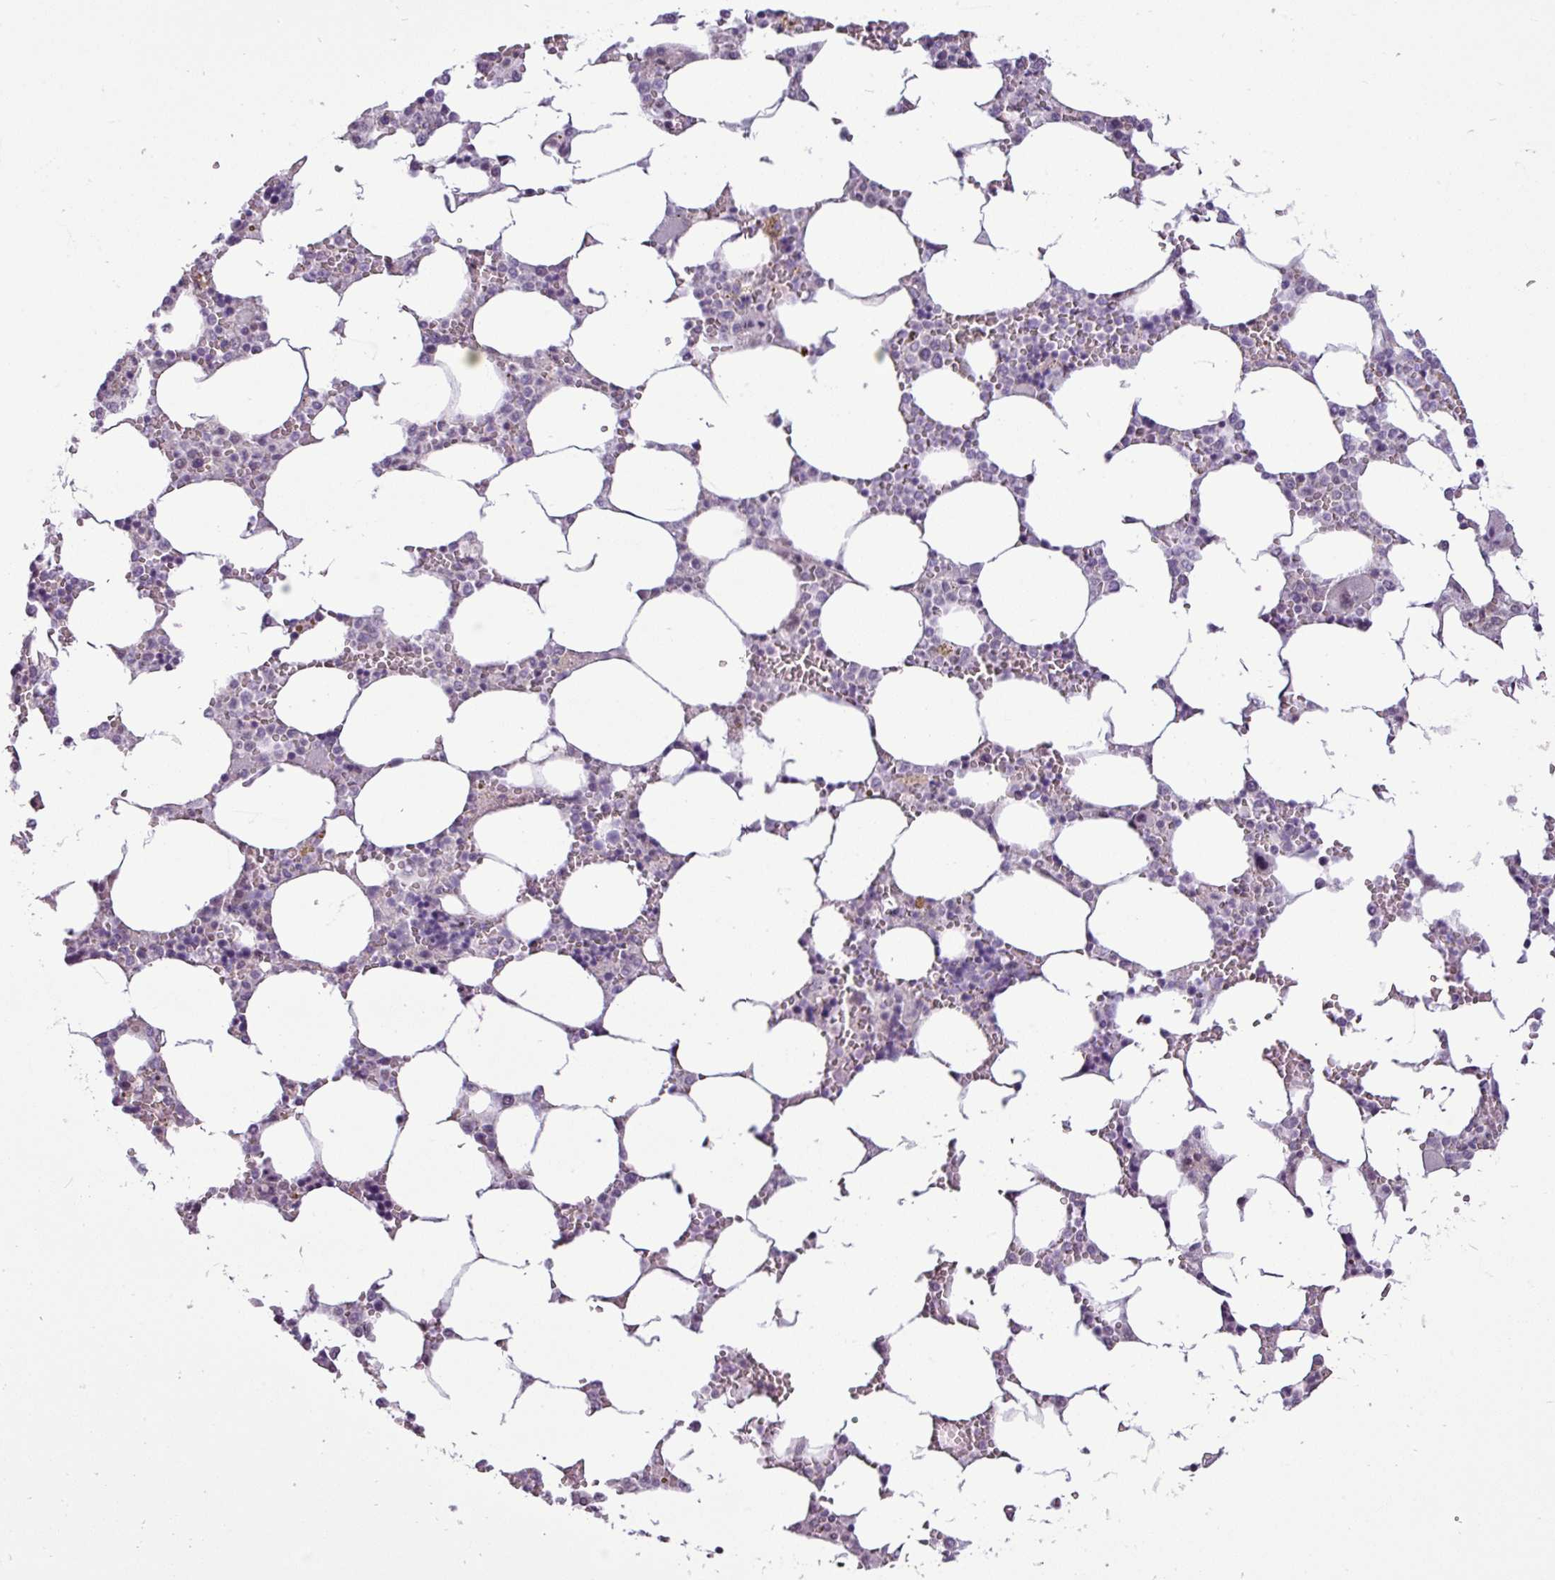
{"staining": {"intensity": "negative", "quantity": "none", "location": "none"}, "tissue": "bone marrow", "cell_type": "Hematopoietic cells", "image_type": "normal", "snomed": [{"axis": "morphology", "description": "Normal tissue, NOS"}, {"axis": "topography", "description": "Bone marrow"}], "caption": "Hematopoietic cells are negative for brown protein staining in unremarkable bone marrow.", "gene": "GPT2", "patient": {"sex": "male", "age": 64}}